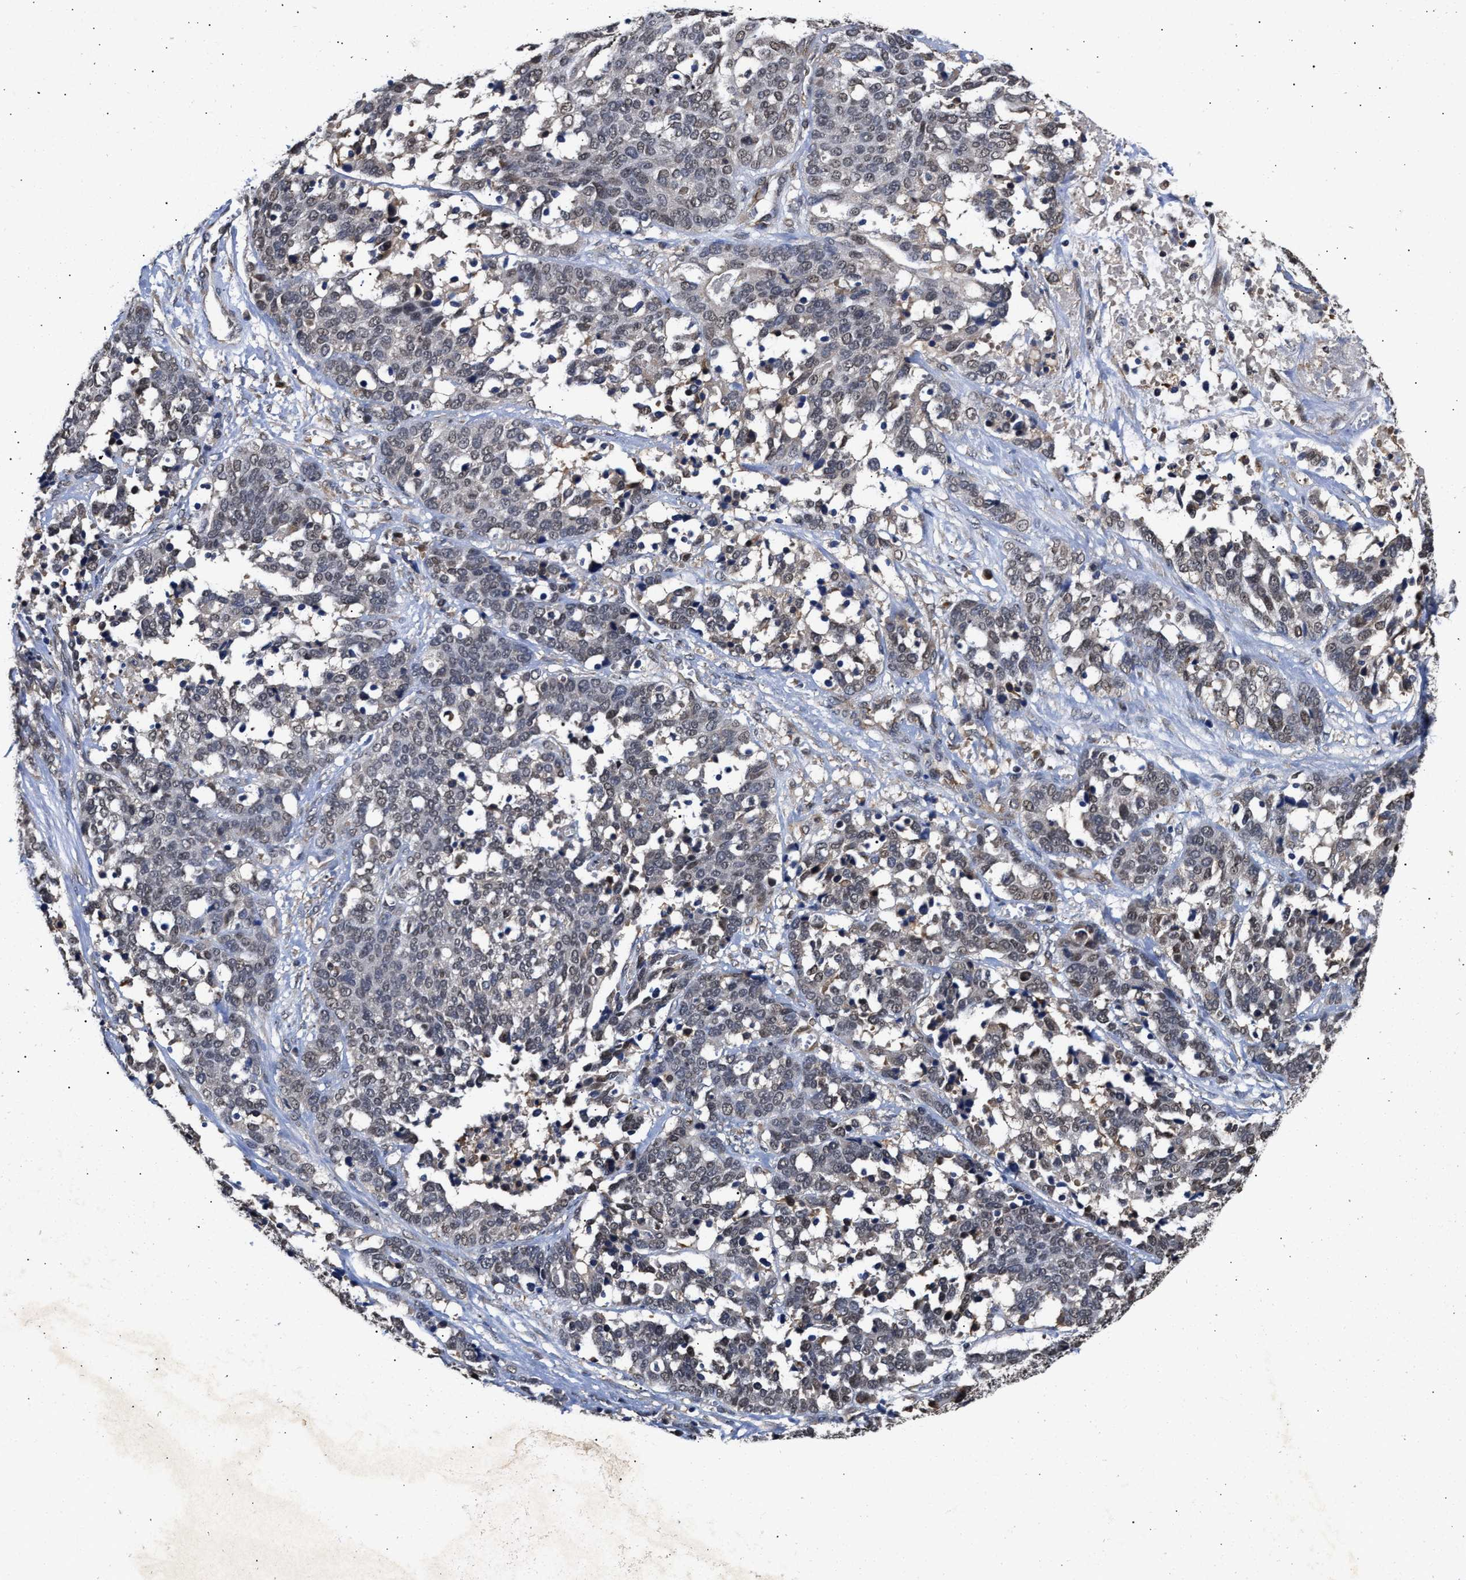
{"staining": {"intensity": "weak", "quantity": "<25%", "location": "nuclear"}, "tissue": "ovarian cancer", "cell_type": "Tumor cells", "image_type": "cancer", "snomed": [{"axis": "morphology", "description": "Cystadenocarcinoma, serous, NOS"}, {"axis": "topography", "description": "Ovary"}], "caption": "Human ovarian cancer stained for a protein using immunohistochemistry (IHC) demonstrates no expression in tumor cells.", "gene": "CLIP2", "patient": {"sex": "female", "age": 44}}